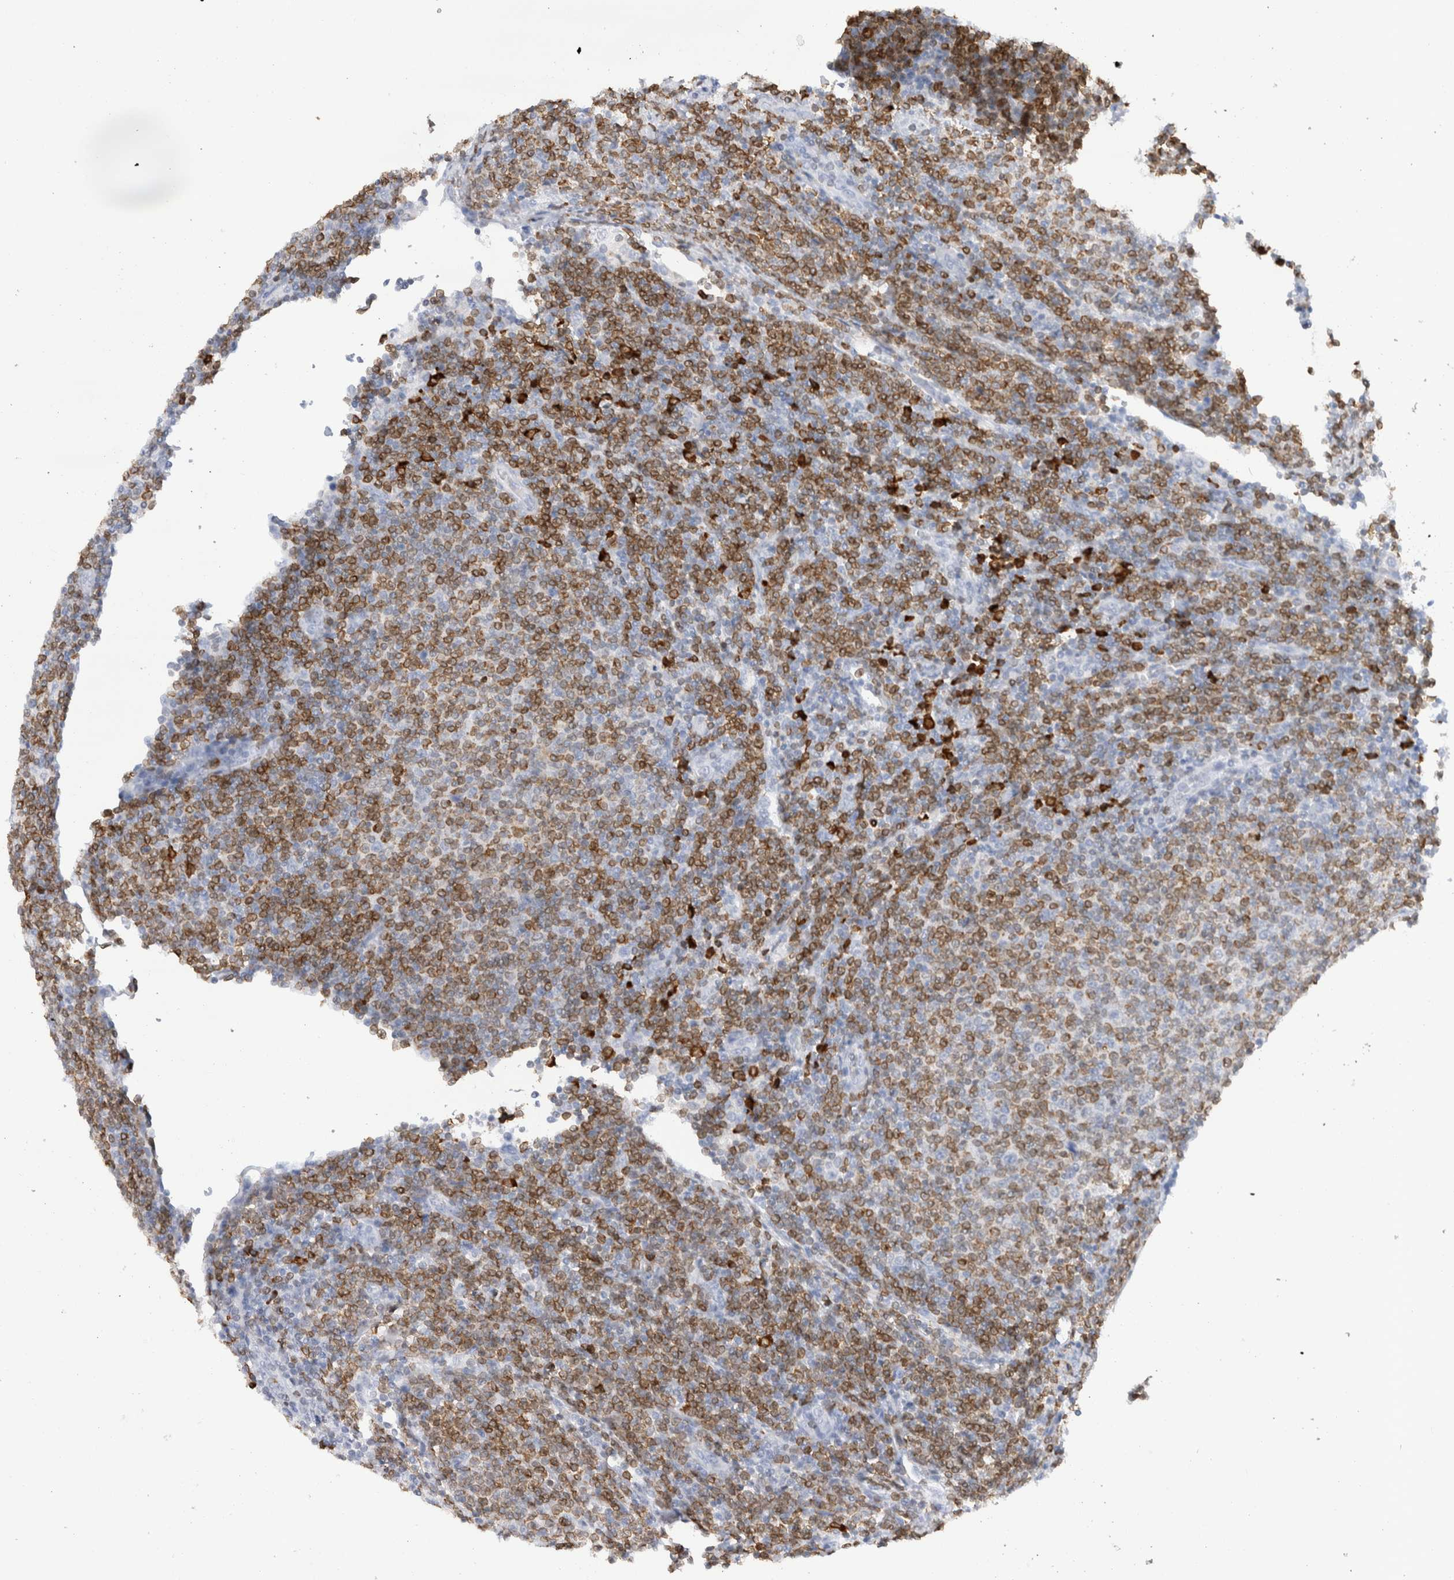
{"staining": {"intensity": "moderate", "quantity": "25%-75%", "location": "cytoplasmic/membranous"}, "tissue": "lymphoma", "cell_type": "Tumor cells", "image_type": "cancer", "snomed": [{"axis": "morphology", "description": "Malignant lymphoma, non-Hodgkin's type, Low grade"}, {"axis": "topography", "description": "Lymph node"}], "caption": "Immunohistochemistry (IHC) histopathology image of human lymphoma stained for a protein (brown), which displays medium levels of moderate cytoplasmic/membranous positivity in approximately 25%-75% of tumor cells.", "gene": "ALOX5AP", "patient": {"sex": "male", "age": 66}}